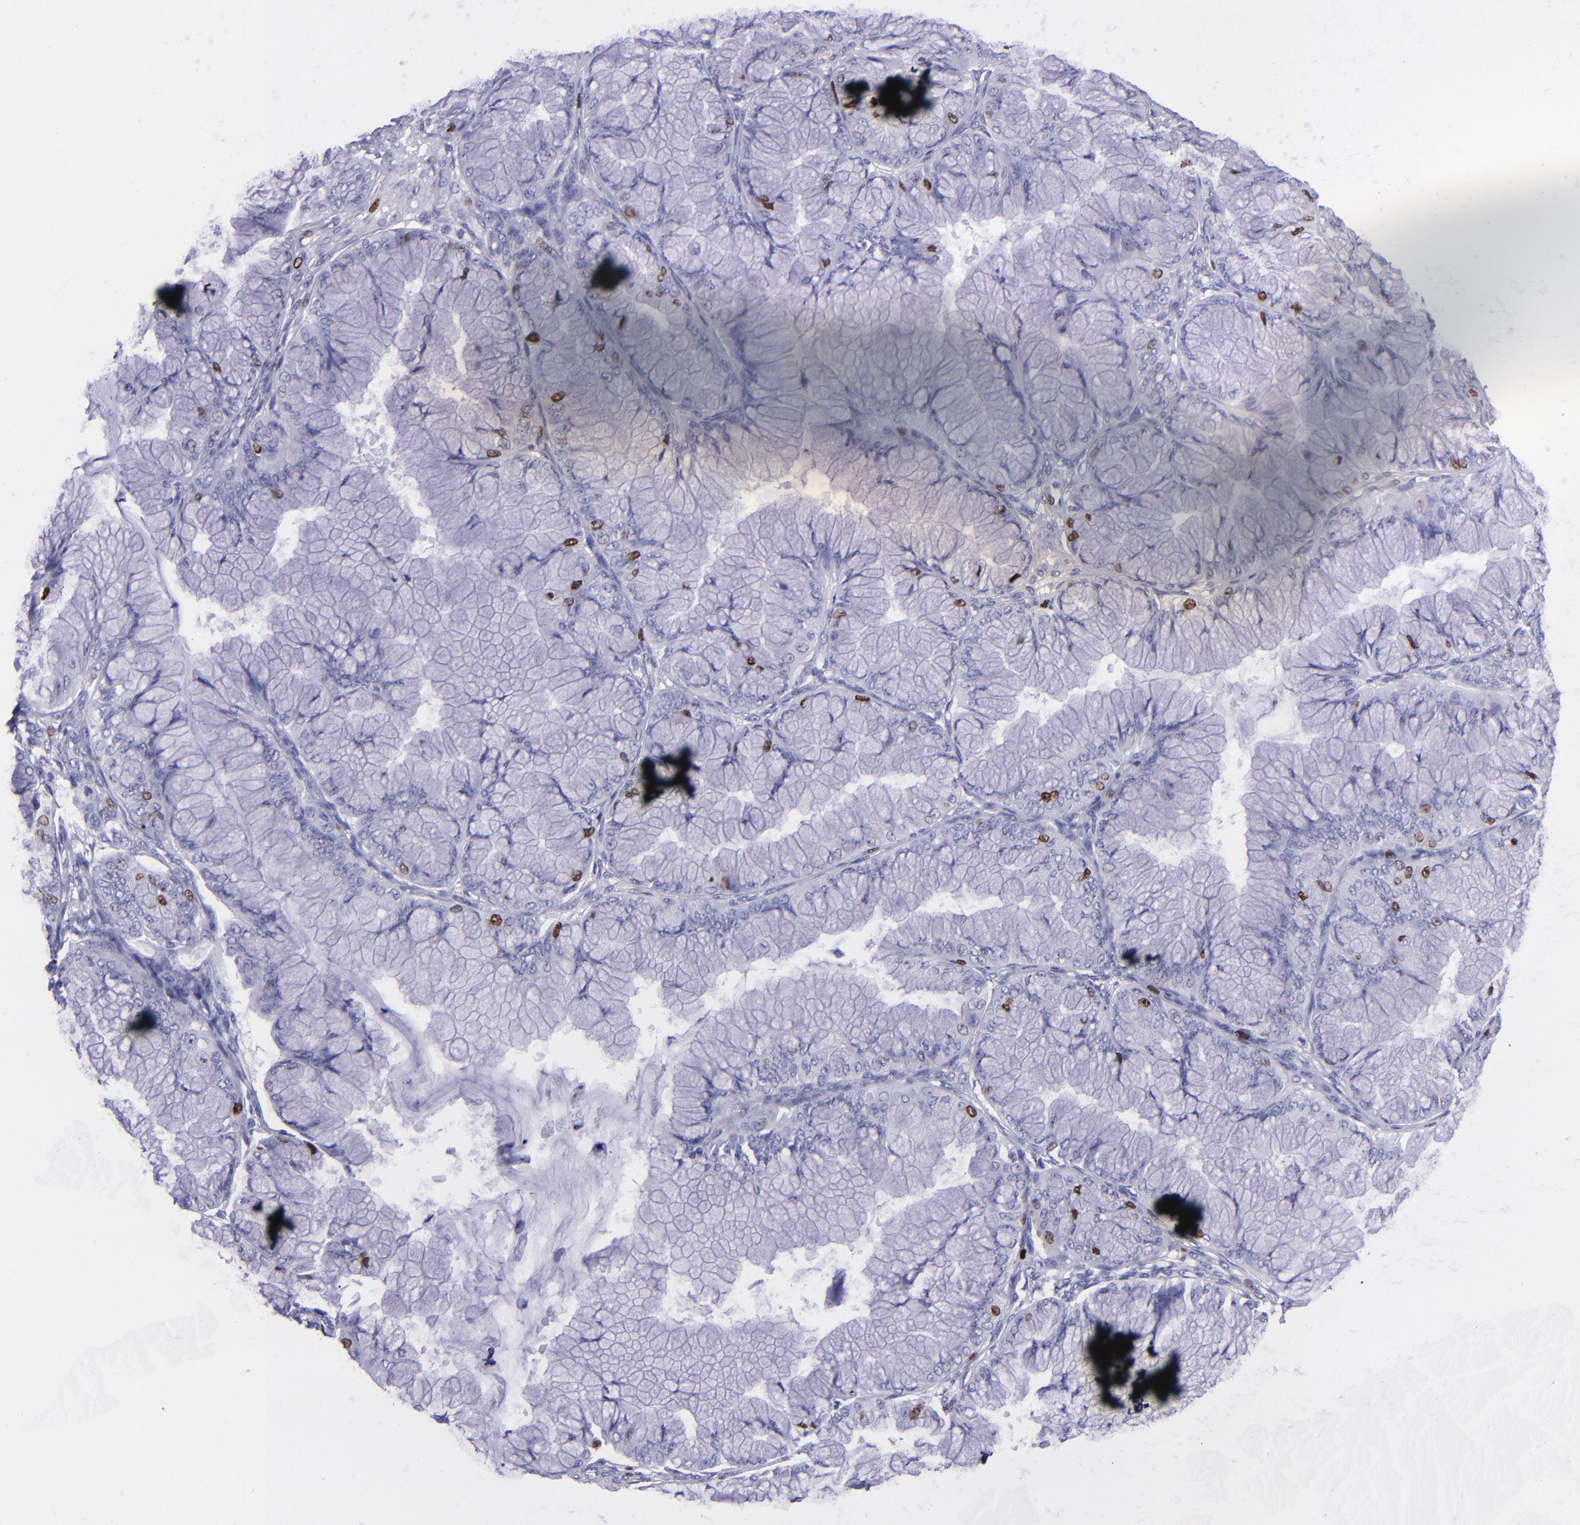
{"staining": {"intensity": "strong", "quantity": "<25%", "location": "nuclear"}, "tissue": "ovarian cancer", "cell_type": "Tumor cells", "image_type": "cancer", "snomed": [{"axis": "morphology", "description": "Cystadenocarcinoma, mucinous, NOS"}, {"axis": "topography", "description": "Ovary"}], "caption": "This is an image of IHC staining of ovarian cancer, which shows strong staining in the nuclear of tumor cells.", "gene": "TOP2A", "patient": {"sex": "female", "age": 63}}